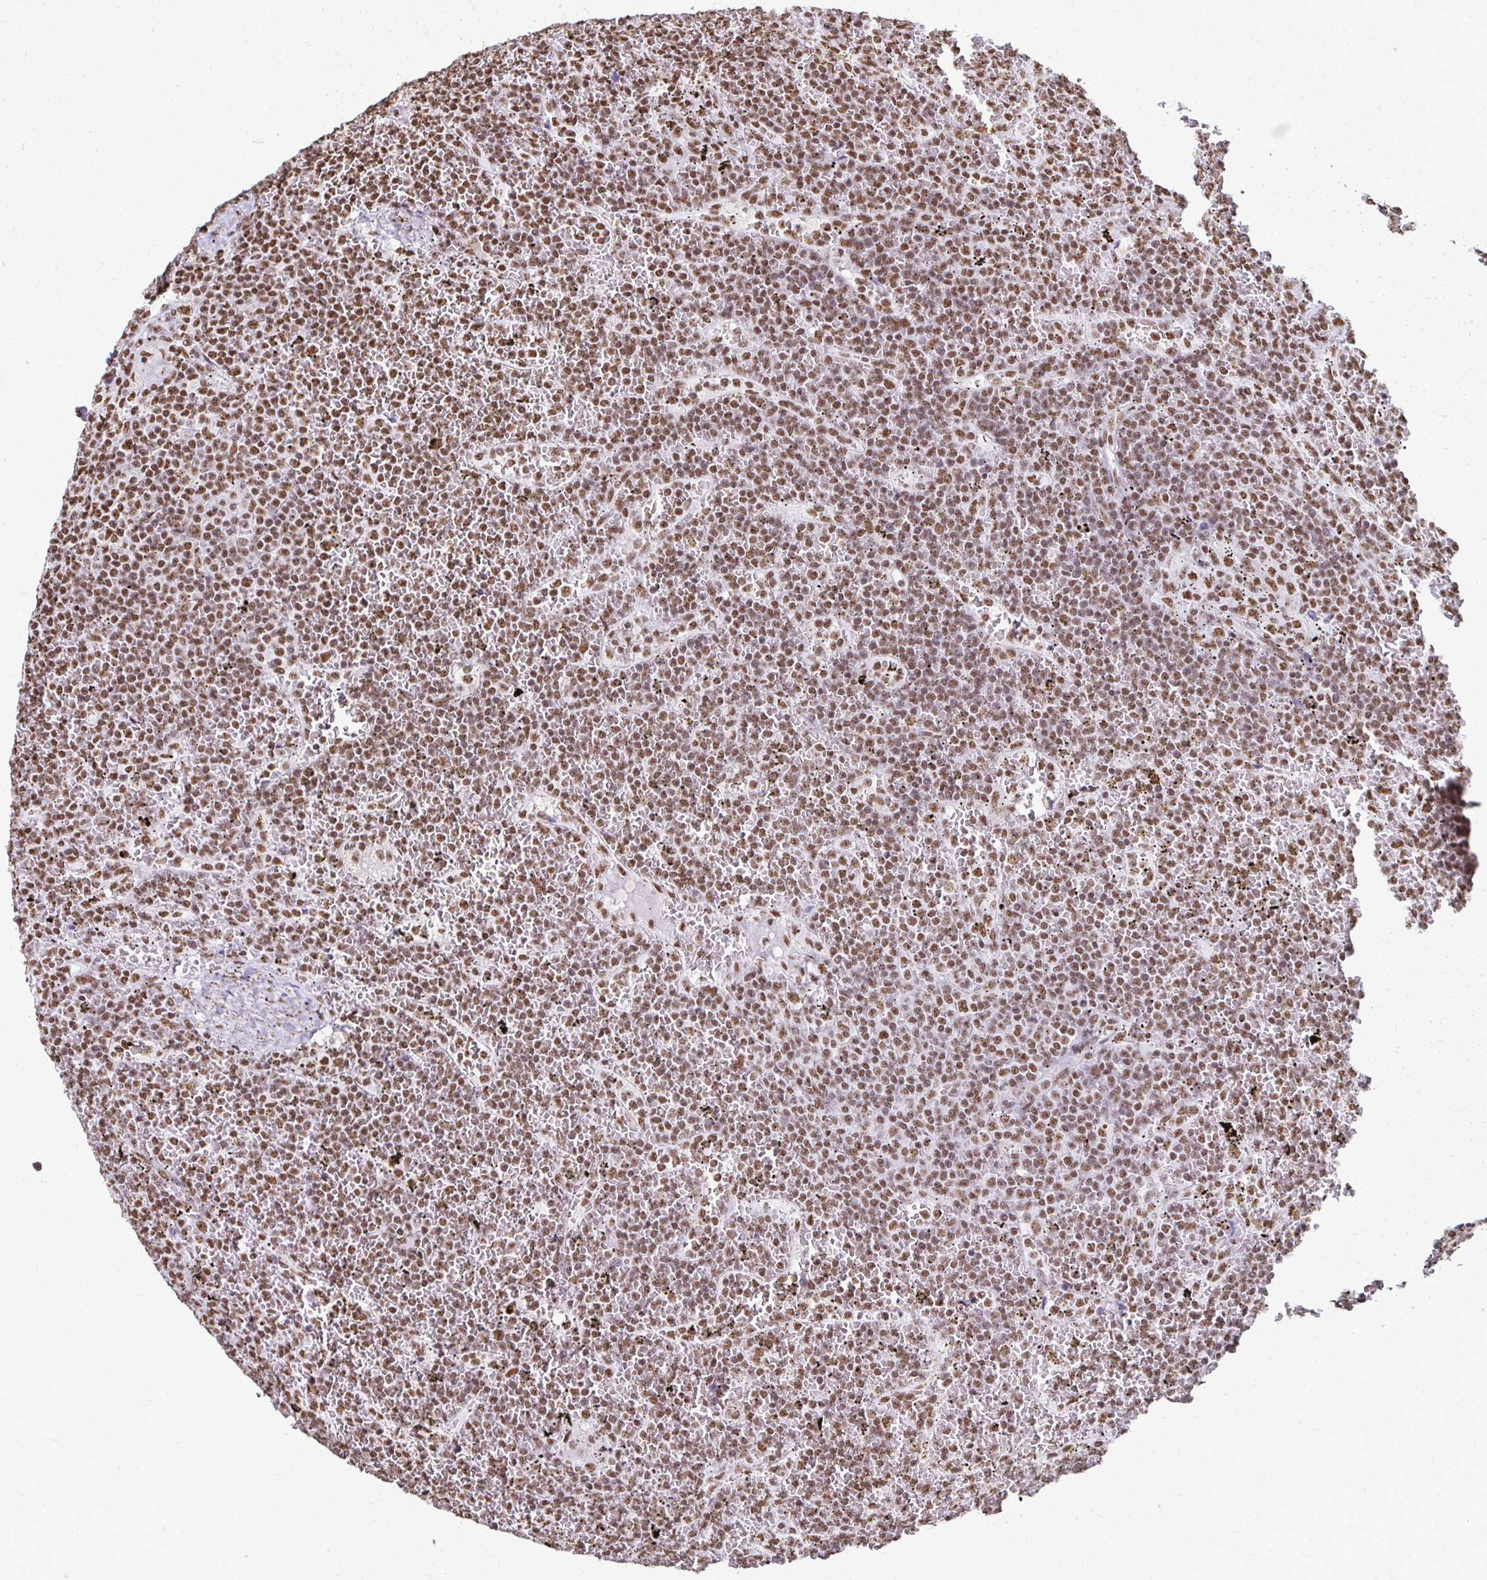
{"staining": {"intensity": "moderate", "quantity": ">75%", "location": "nuclear"}, "tissue": "lymphoma", "cell_type": "Tumor cells", "image_type": "cancer", "snomed": [{"axis": "morphology", "description": "Malignant lymphoma, non-Hodgkin's type, Low grade"}, {"axis": "topography", "description": "Spleen"}], "caption": "High-magnification brightfield microscopy of malignant lymphoma, non-Hodgkin's type (low-grade) stained with DAB (3,3'-diaminobenzidine) (brown) and counterstained with hematoxylin (blue). tumor cells exhibit moderate nuclear staining is seen in about>75% of cells.", "gene": "NONO", "patient": {"sex": "female", "age": 19}}